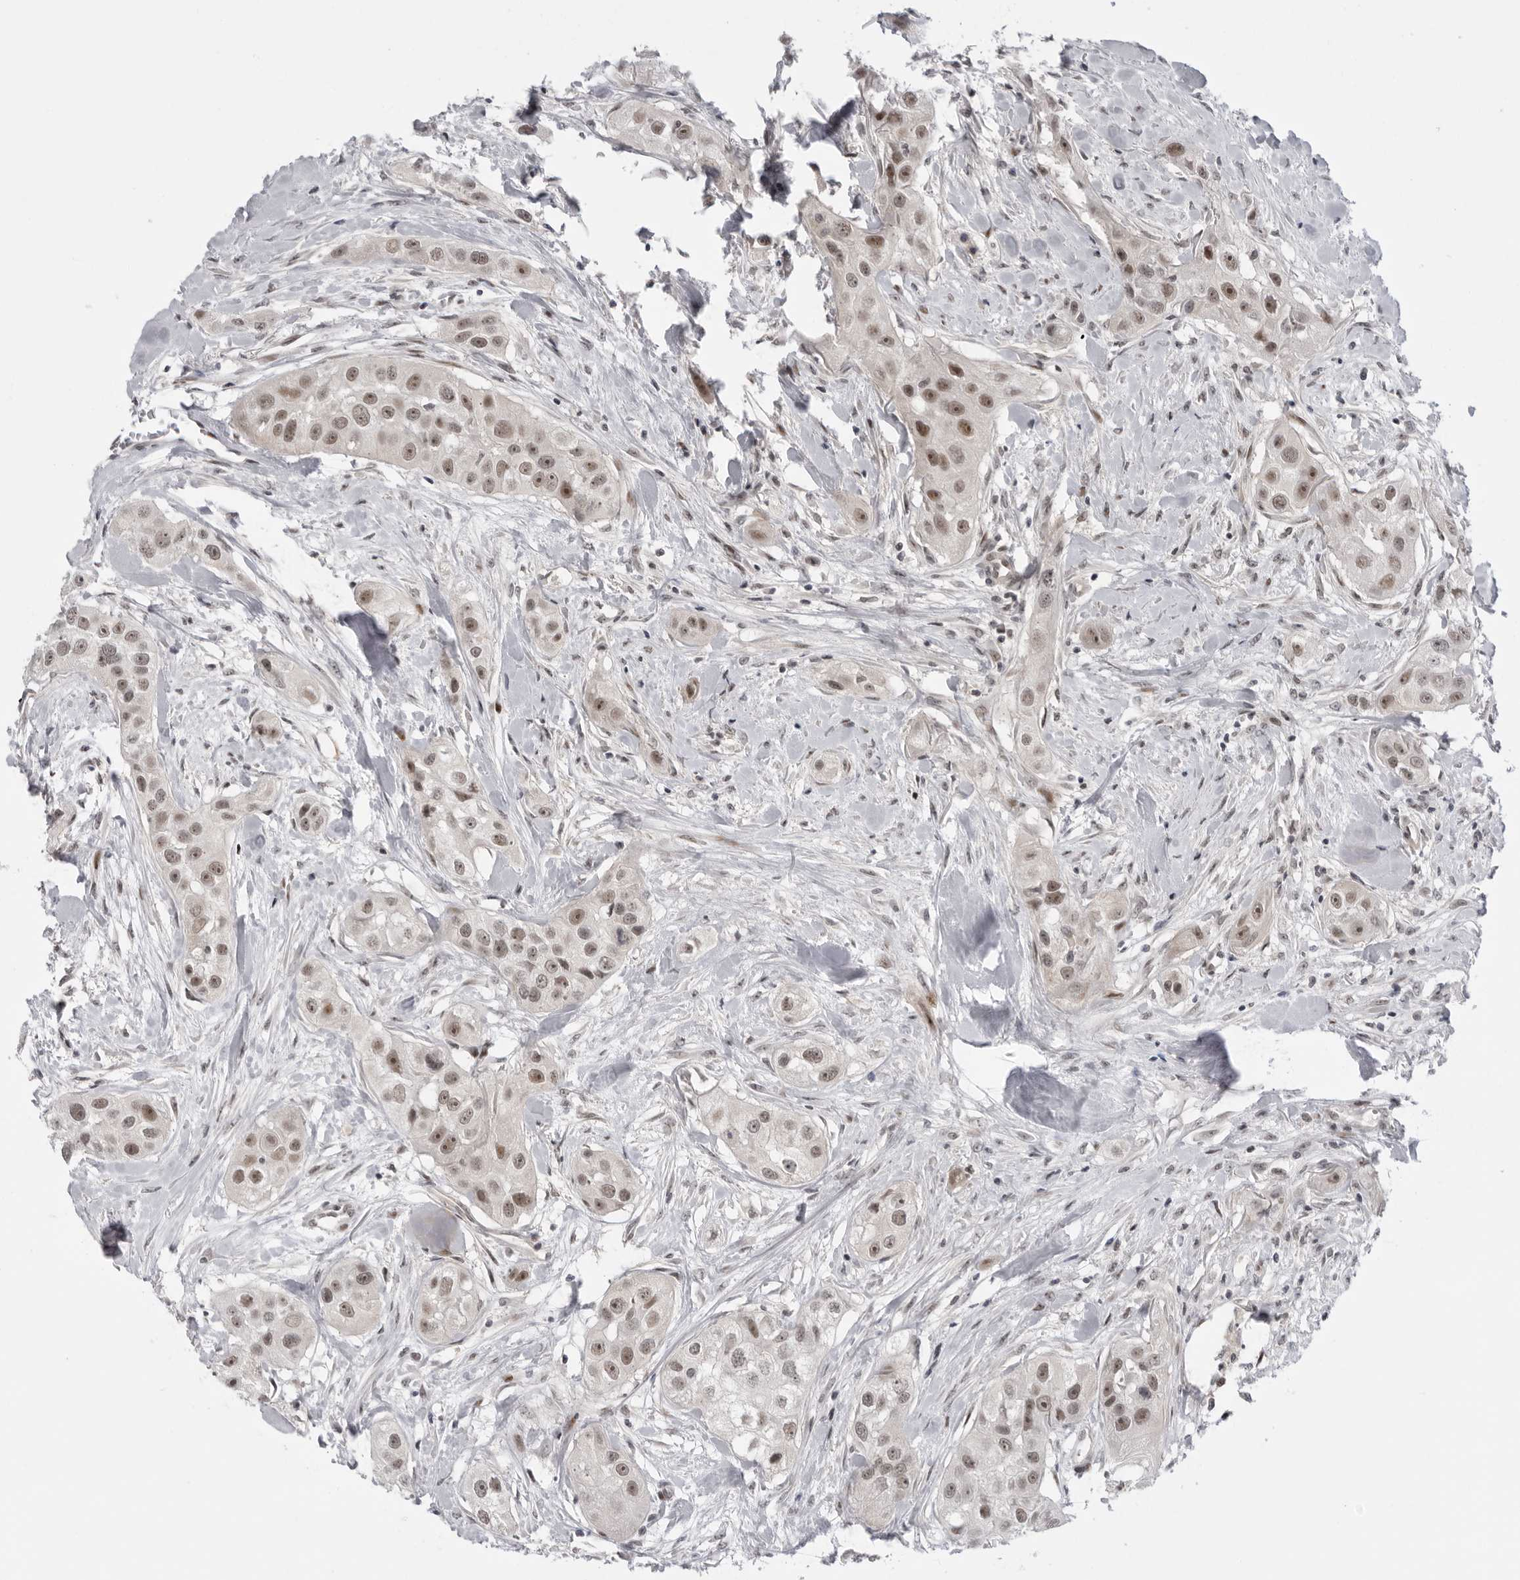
{"staining": {"intensity": "moderate", "quantity": ">75%", "location": "nuclear"}, "tissue": "head and neck cancer", "cell_type": "Tumor cells", "image_type": "cancer", "snomed": [{"axis": "morphology", "description": "Normal tissue, NOS"}, {"axis": "morphology", "description": "Squamous cell carcinoma, NOS"}, {"axis": "topography", "description": "Skeletal muscle"}, {"axis": "topography", "description": "Head-Neck"}], "caption": "Head and neck cancer stained with a brown dye displays moderate nuclear positive staining in about >75% of tumor cells.", "gene": "ALPK2", "patient": {"sex": "male", "age": 51}}